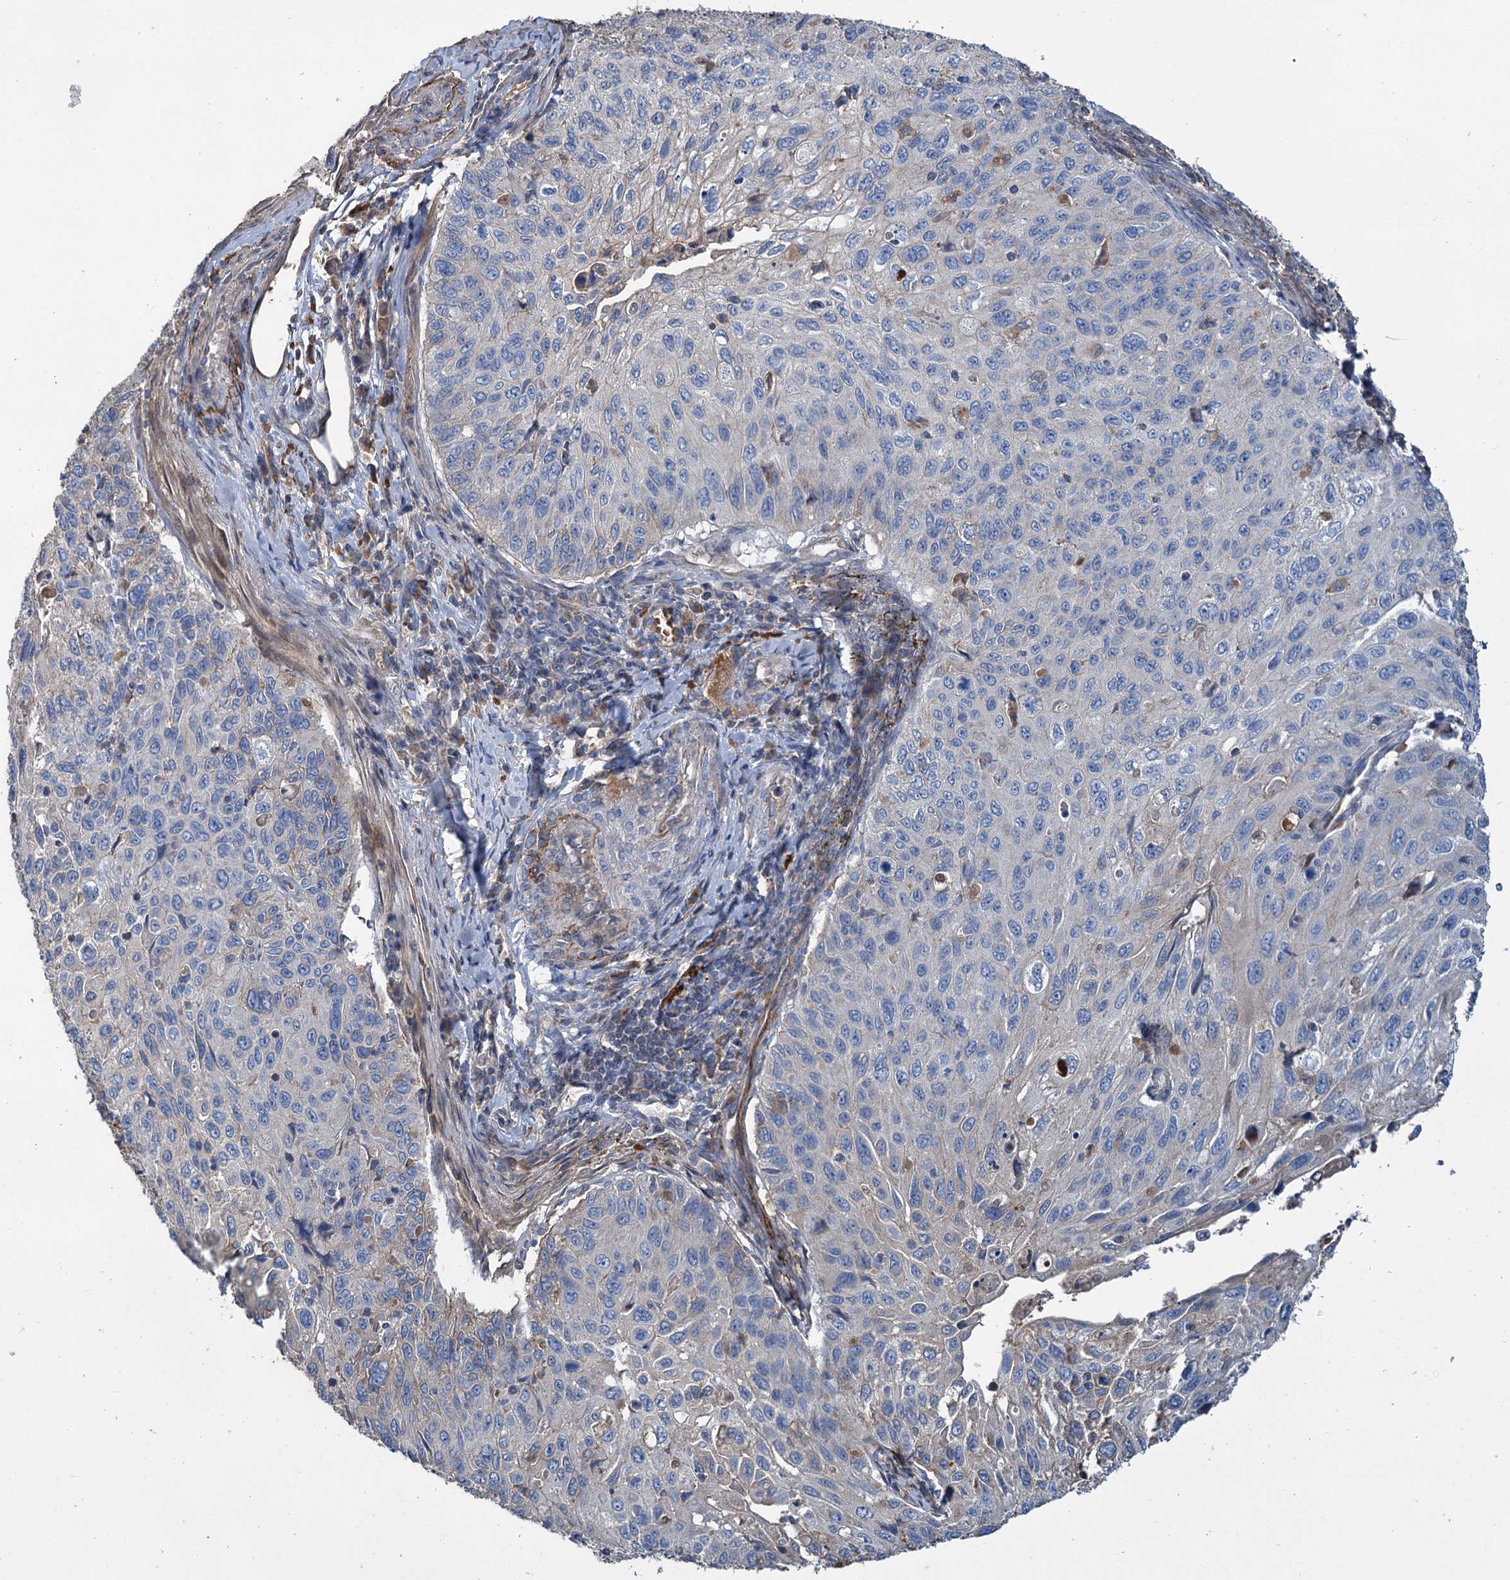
{"staining": {"intensity": "negative", "quantity": "none", "location": "none"}, "tissue": "cervical cancer", "cell_type": "Tumor cells", "image_type": "cancer", "snomed": [{"axis": "morphology", "description": "Squamous cell carcinoma, NOS"}, {"axis": "topography", "description": "Cervix"}], "caption": "Immunohistochemical staining of cervical cancer (squamous cell carcinoma) displays no significant expression in tumor cells. (Brightfield microscopy of DAB IHC at high magnification).", "gene": "URAD", "patient": {"sex": "female", "age": 70}}